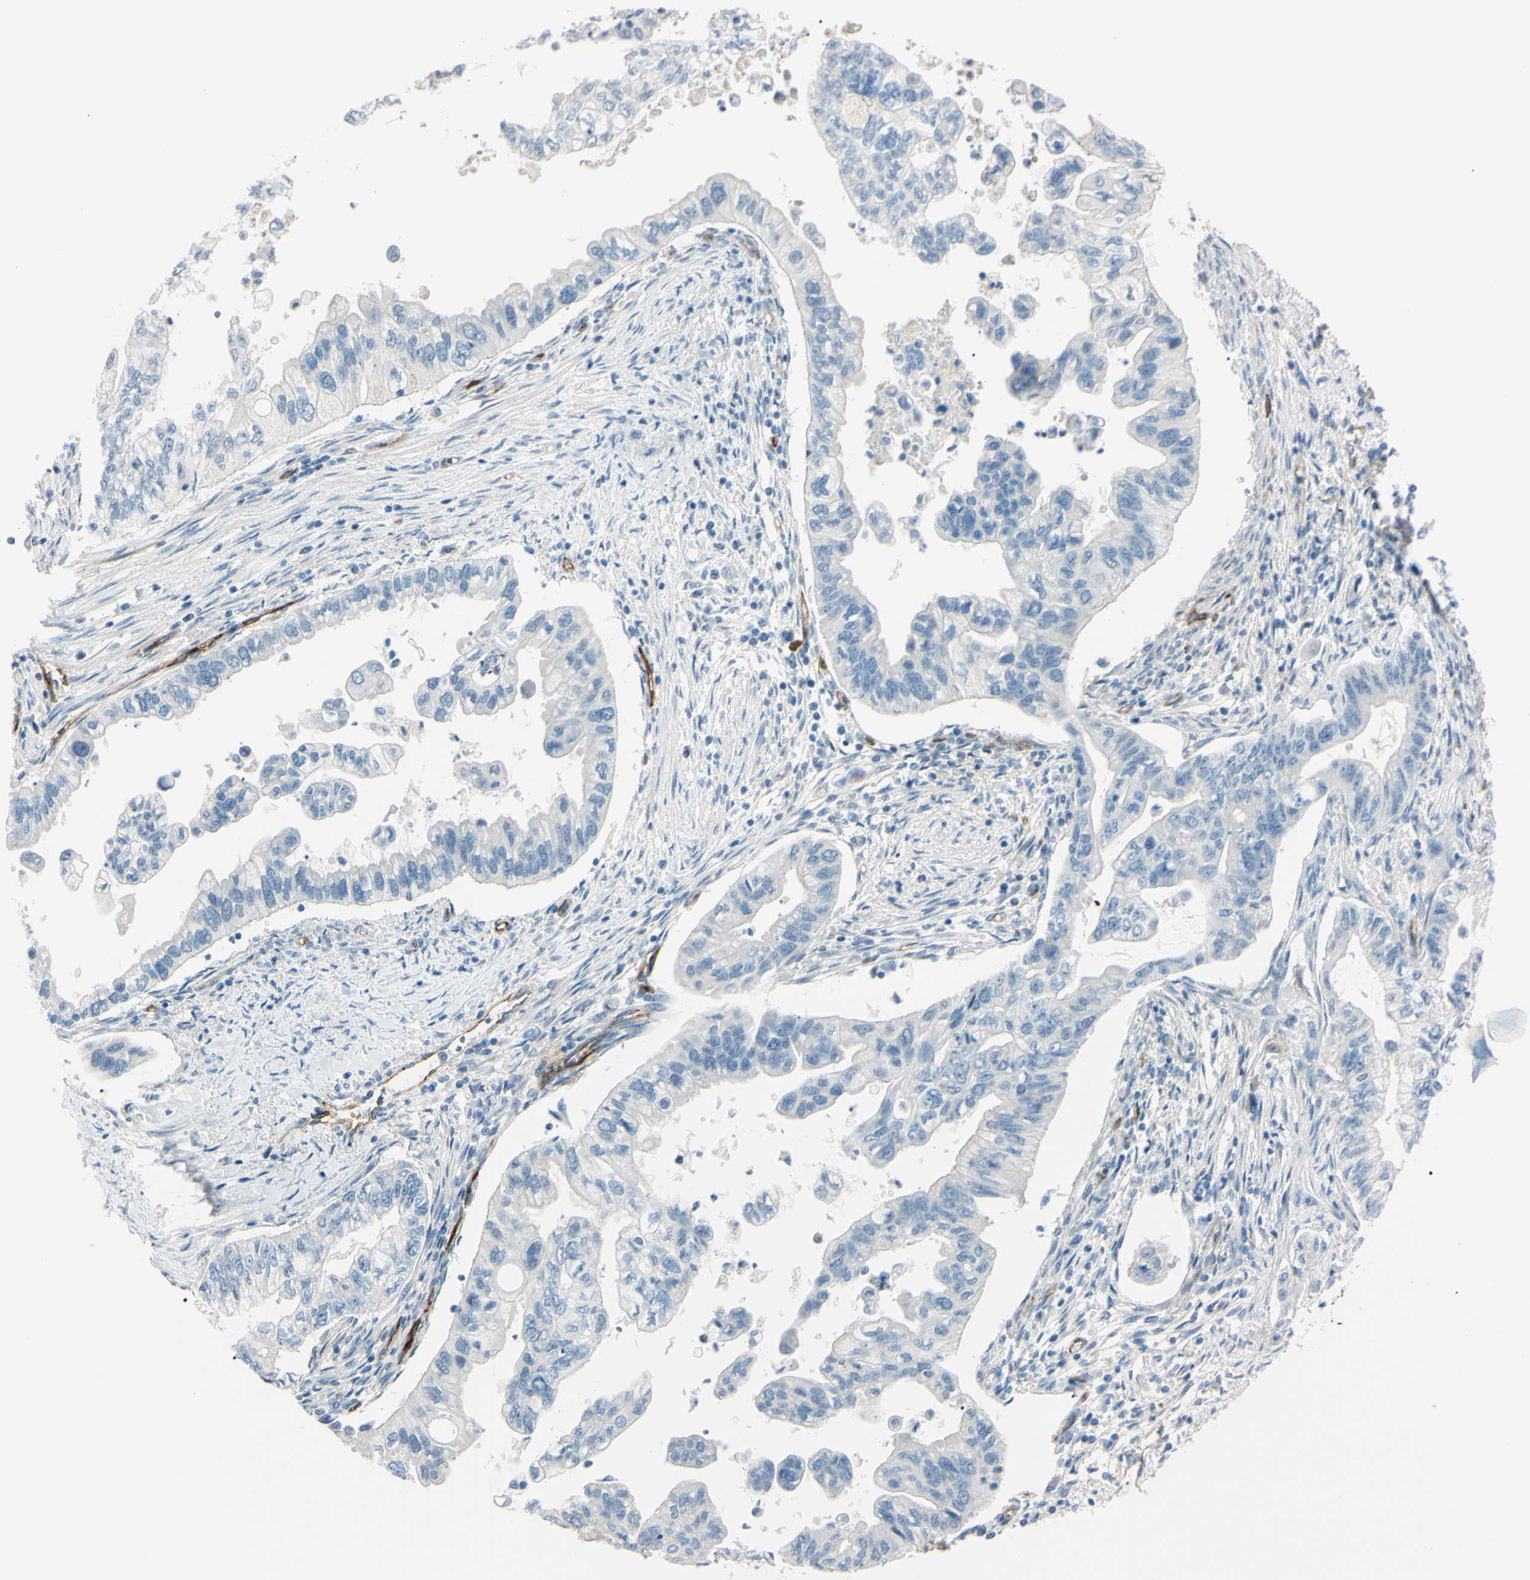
{"staining": {"intensity": "negative", "quantity": "none", "location": "none"}, "tissue": "pancreatic cancer", "cell_type": "Tumor cells", "image_type": "cancer", "snomed": [{"axis": "morphology", "description": "Normal tissue, NOS"}, {"axis": "topography", "description": "Pancreas"}], "caption": "Immunohistochemistry histopathology image of neoplastic tissue: pancreatic cancer stained with DAB (3,3'-diaminobenzidine) displays no significant protein expression in tumor cells. (DAB immunohistochemistry visualized using brightfield microscopy, high magnification).", "gene": "FOLH1", "patient": {"sex": "male", "age": 42}}